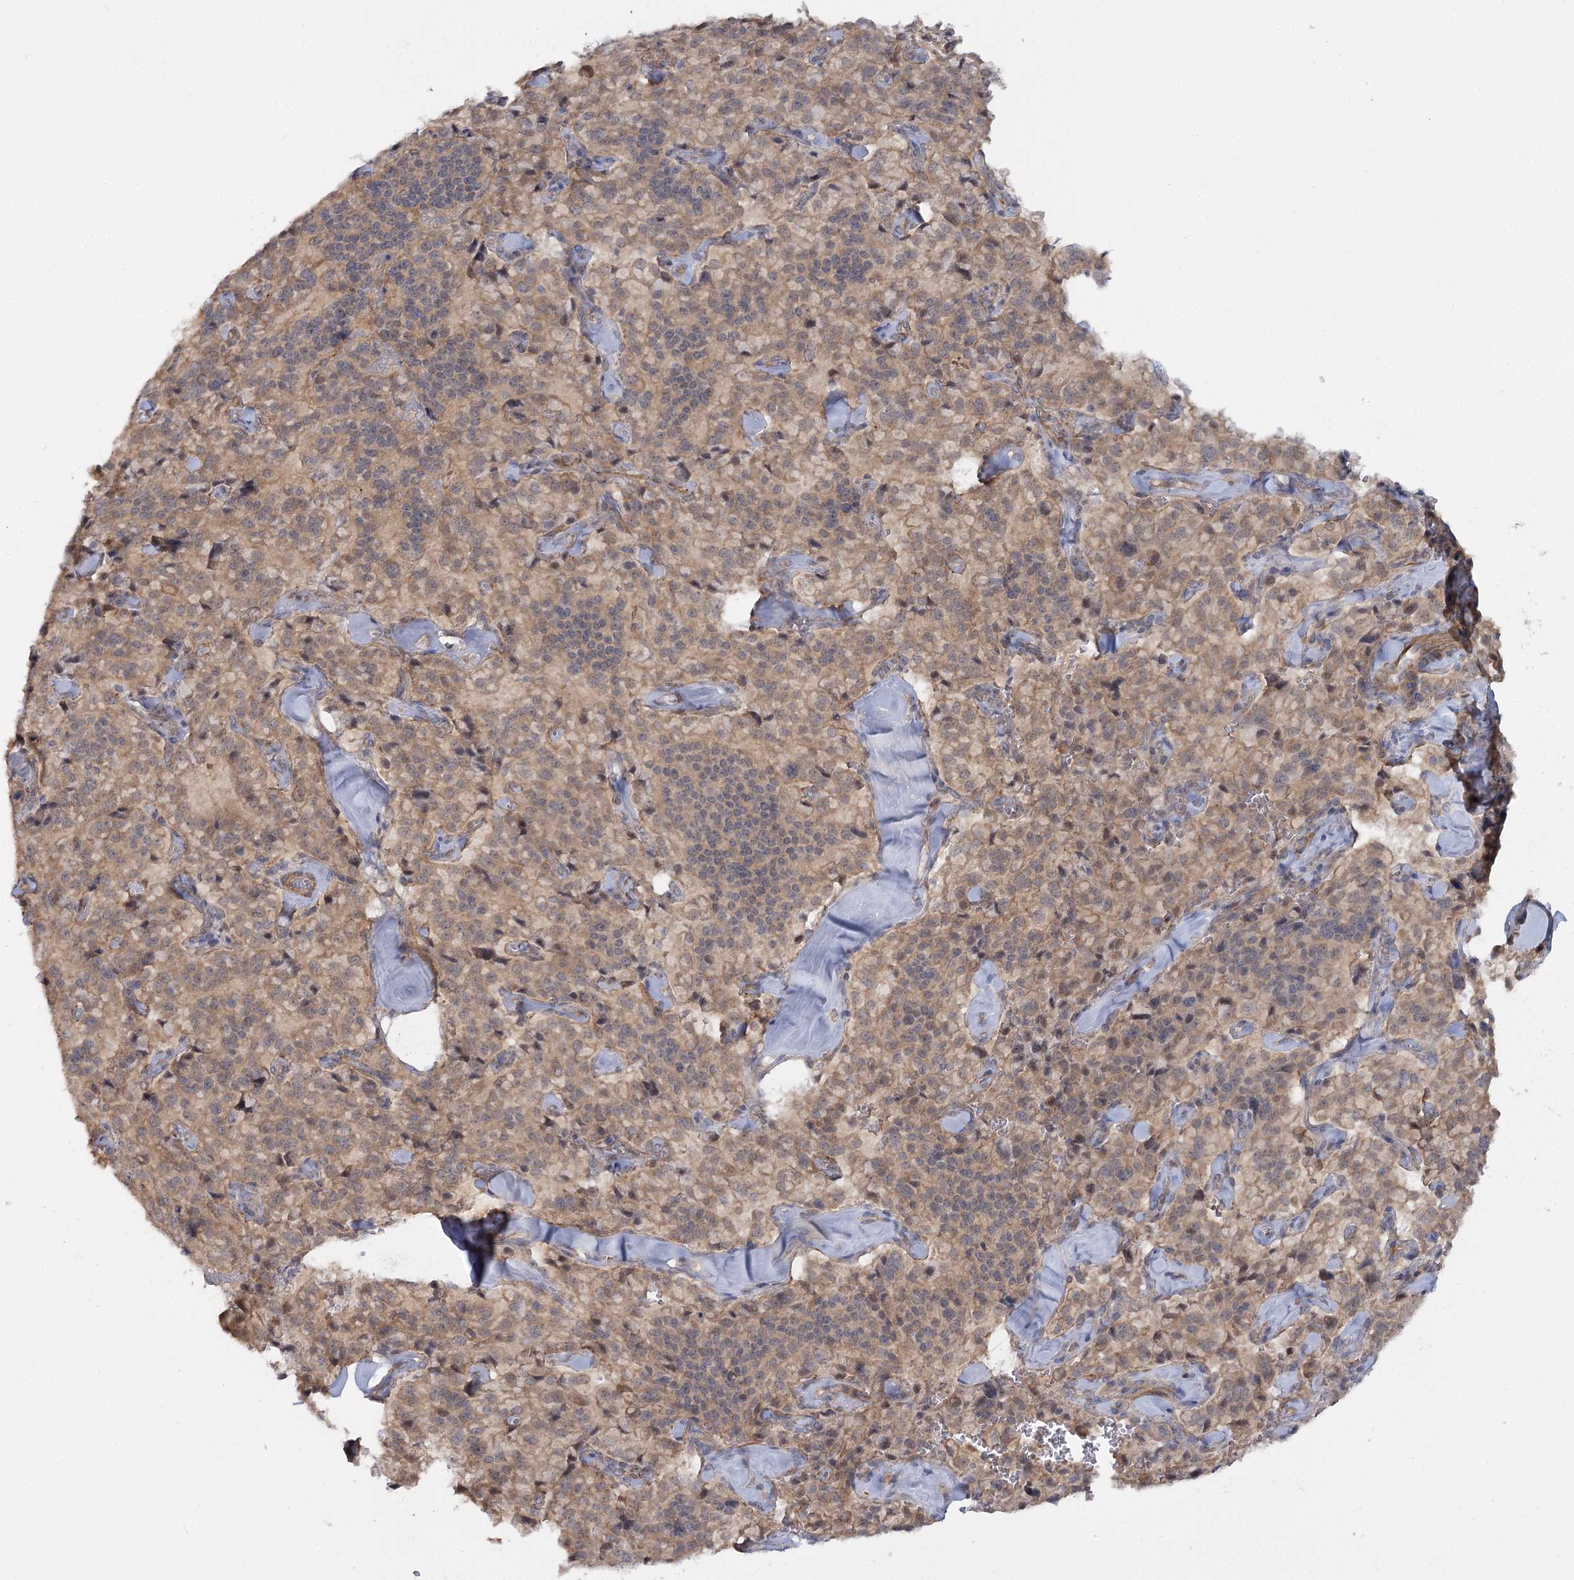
{"staining": {"intensity": "weak", "quantity": ">75%", "location": "cytoplasmic/membranous"}, "tissue": "pancreatic cancer", "cell_type": "Tumor cells", "image_type": "cancer", "snomed": [{"axis": "morphology", "description": "Adenocarcinoma, NOS"}, {"axis": "topography", "description": "Pancreas"}], "caption": "Protein expression analysis of pancreatic adenocarcinoma exhibits weak cytoplasmic/membranous positivity in about >75% of tumor cells.", "gene": "TBC1D9B", "patient": {"sex": "male", "age": 65}}